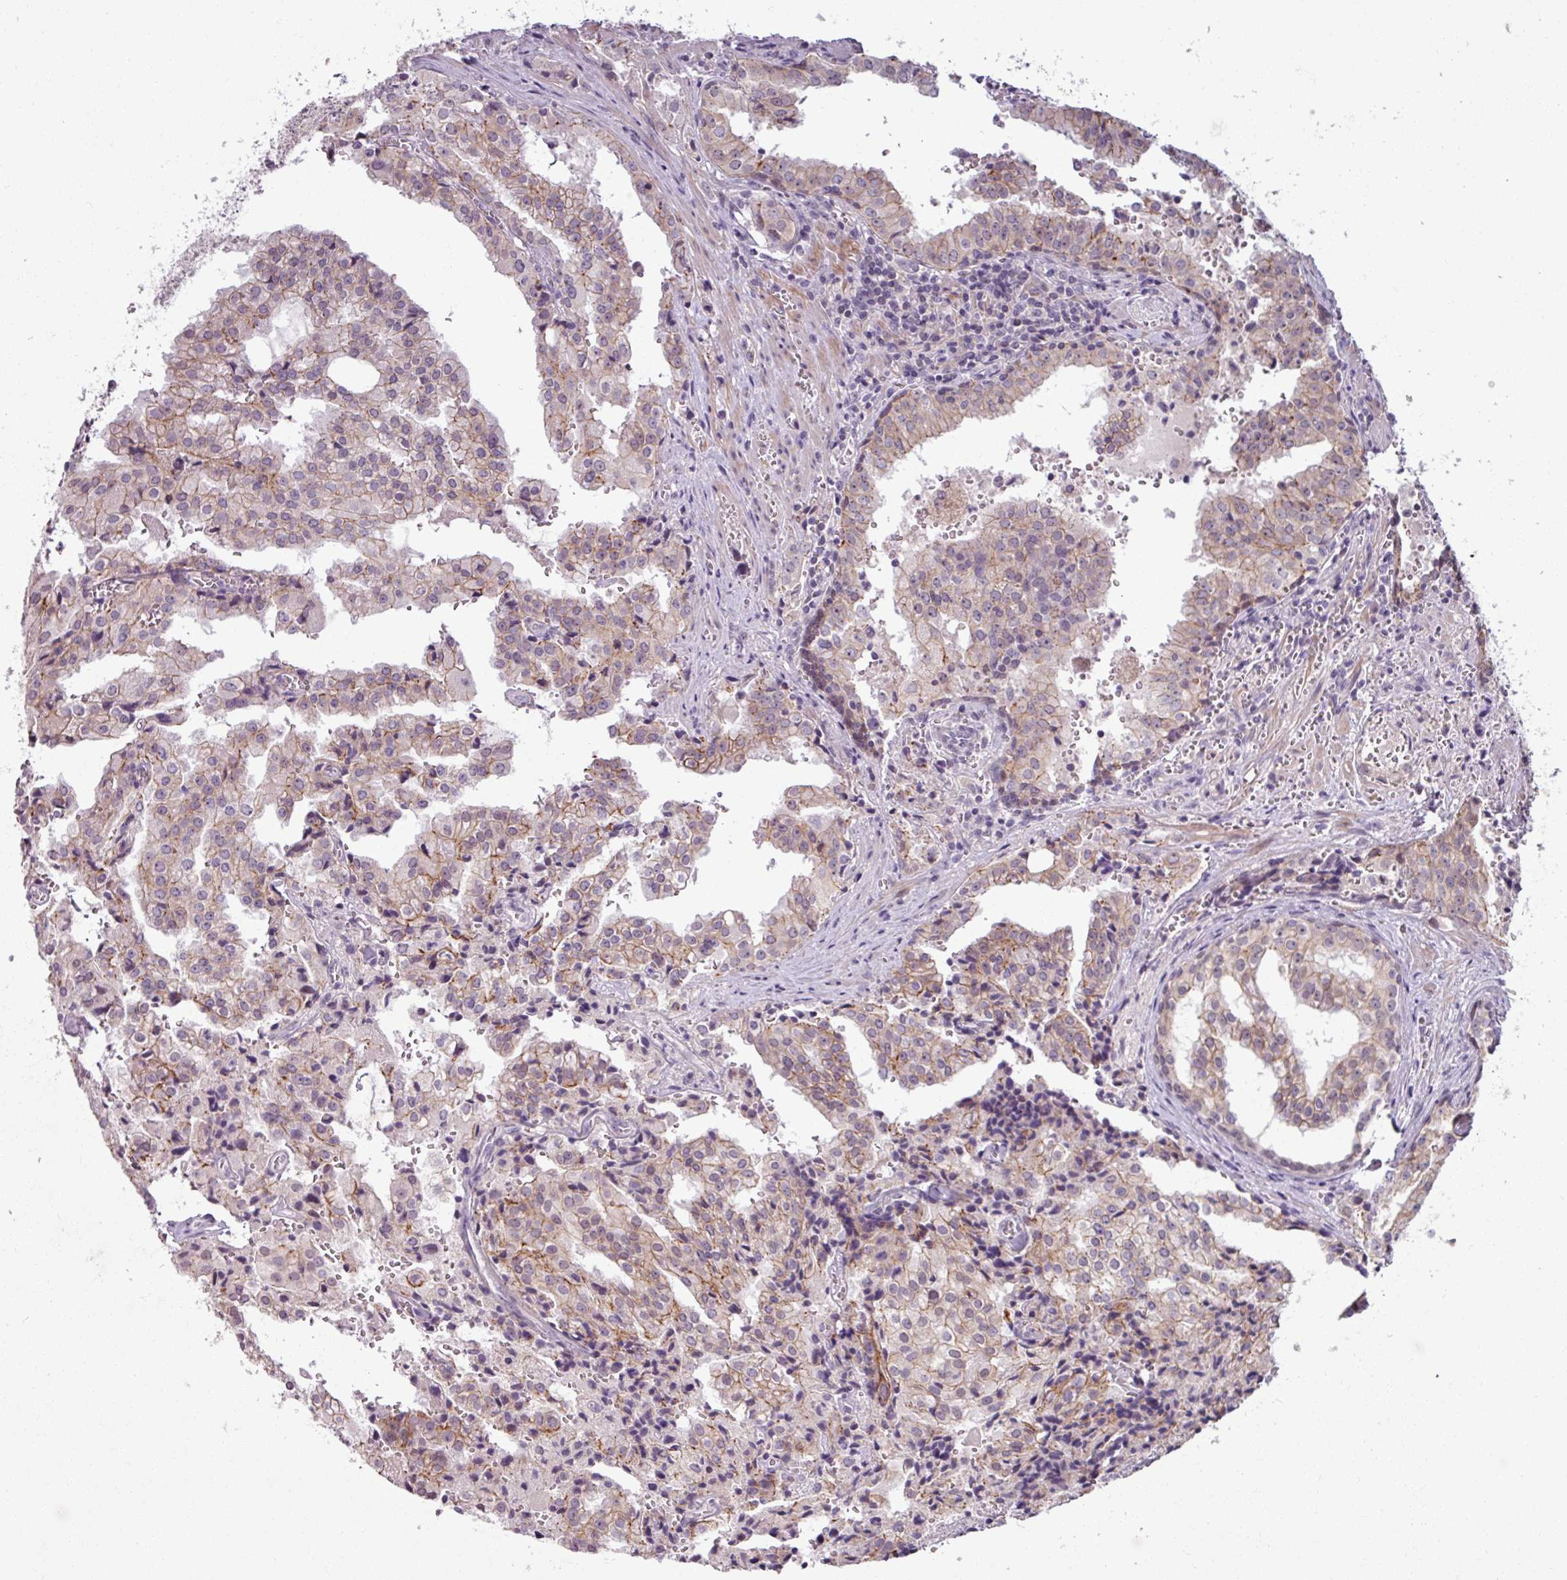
{"staining": {"intensity": "weak", "quantity": ">75%", "location": "cytoplasmic/membranous"}, "tissue": "prostate cancer", "cell_type": "Tumor cells", "image_type": "cancer", "snomed": [{"axis": "morphology", "description": "Adenocarcinoma, High grade"}, {"axis": "topography", "description": "Prostate"}], "caption": "Weak cytoplasmic/membranous staining for a protein is seen in about >75% of tumor cells of adenocarcinoma (high-grade) (prostate) using immunohistochemistry.", "gene": "PNMA6A", "patient": {"sex": "male", "age": 68}}